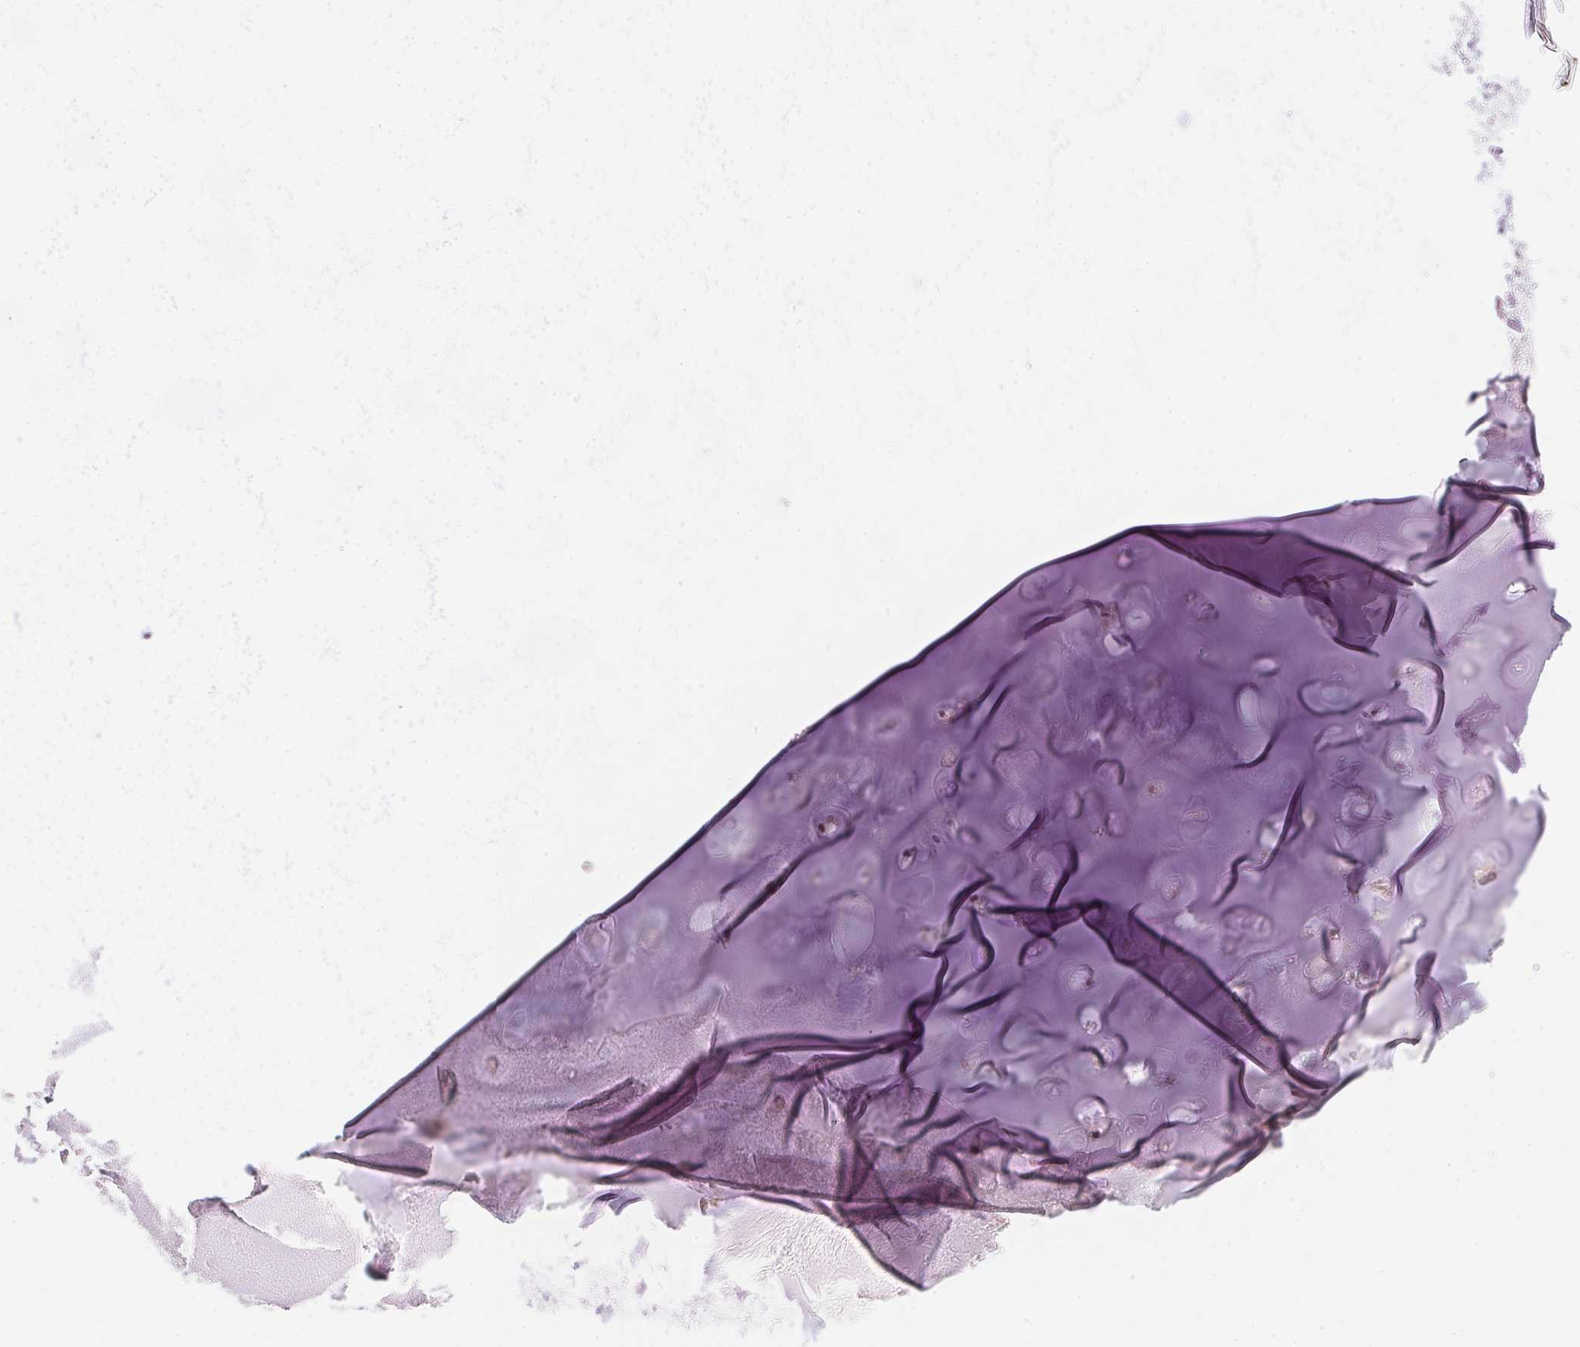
{"staining": {"intensity": "negative", "quantity": "none", "location": "none"}, "tissue": "adipose tissue", "cell_type": "Adipocytes", "image_type": "normal", "snomed": [{"axis": "morphology", "description": "Normal tissue, NOS"}, {"axis": "morphology", "description": "Squamous cell carcinoma, NOS"}, {"axis": "topography", "description": "Cartilage tissue"}, {"axis": "topography", "description": "Bronchus"}, {"axis": "topography", "description": "Lung"}], "caption": "An image of adipose tissue stained for a protein demonstrates no brown staining in adipocytes. The staining was performed using DAB to visualize the protein expression in brown, while the nuclei were stained in blue with hematoxylin (Magnification: 20x).", "gene": "TTC23L", "patient": {"sex": "male", "age": 66}}